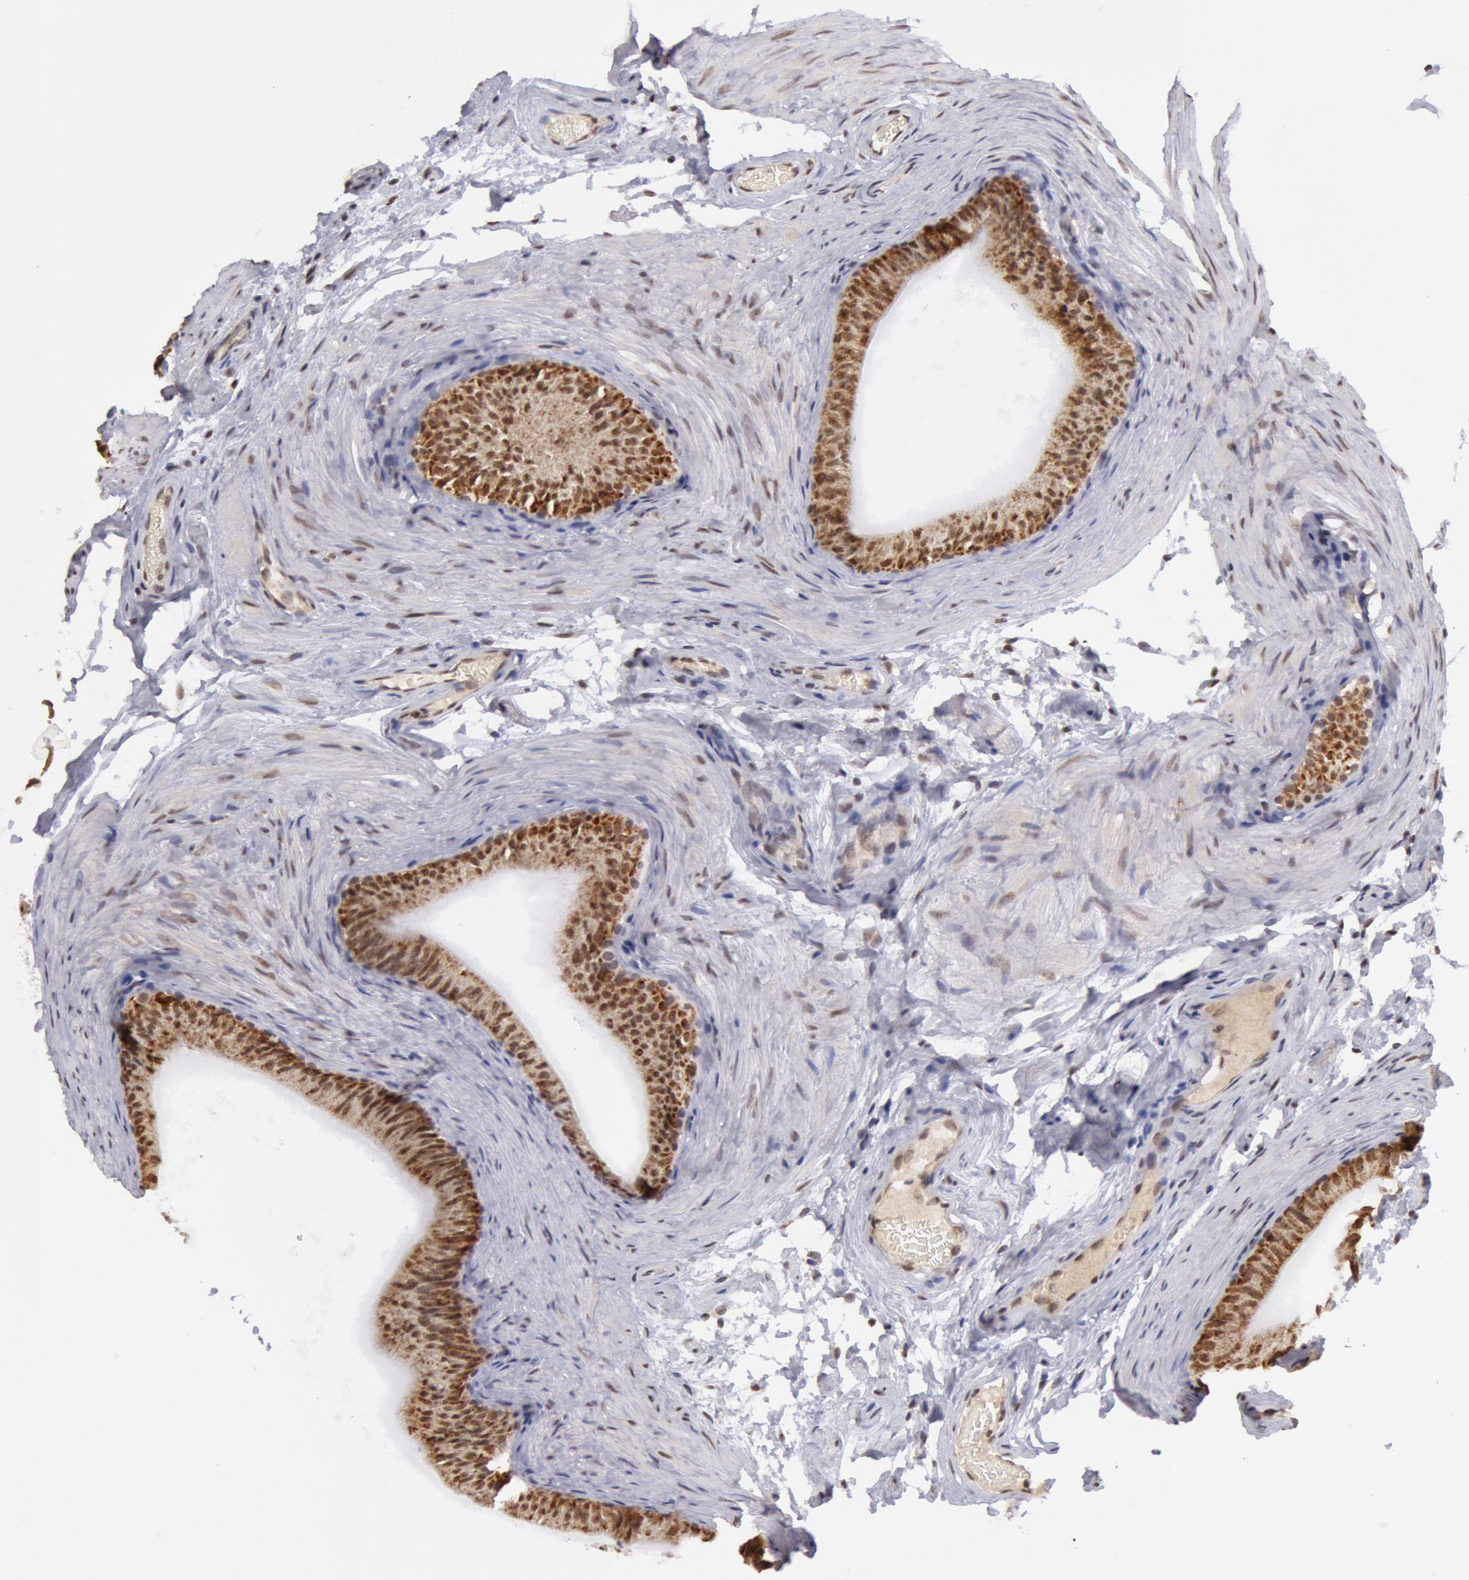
{"staining": {"intensity": "strong", "quantity": ">75%", "location": "cytoplasmic/membranous"}, "tissue": "epididymis", "cell_type": "Glandular cells", "image_type": "normal", "snomed": [{"axis": "morphology", "description": "Normal tissue, NOS"}, {"axis": "topography", "description": "Testis"}, {"axis": "topography", "description": "Epididymis"}], "caption": "Immunohistochemistry (DAB (3,3'-diaminobenzidine)) staining of benign epididymis demonstrates strong cytoplasmic/membranous protein expression in approximately >75% of glandular cells.", "gene": "VRTN", "patient": {"sex": "male", "age": 36}}